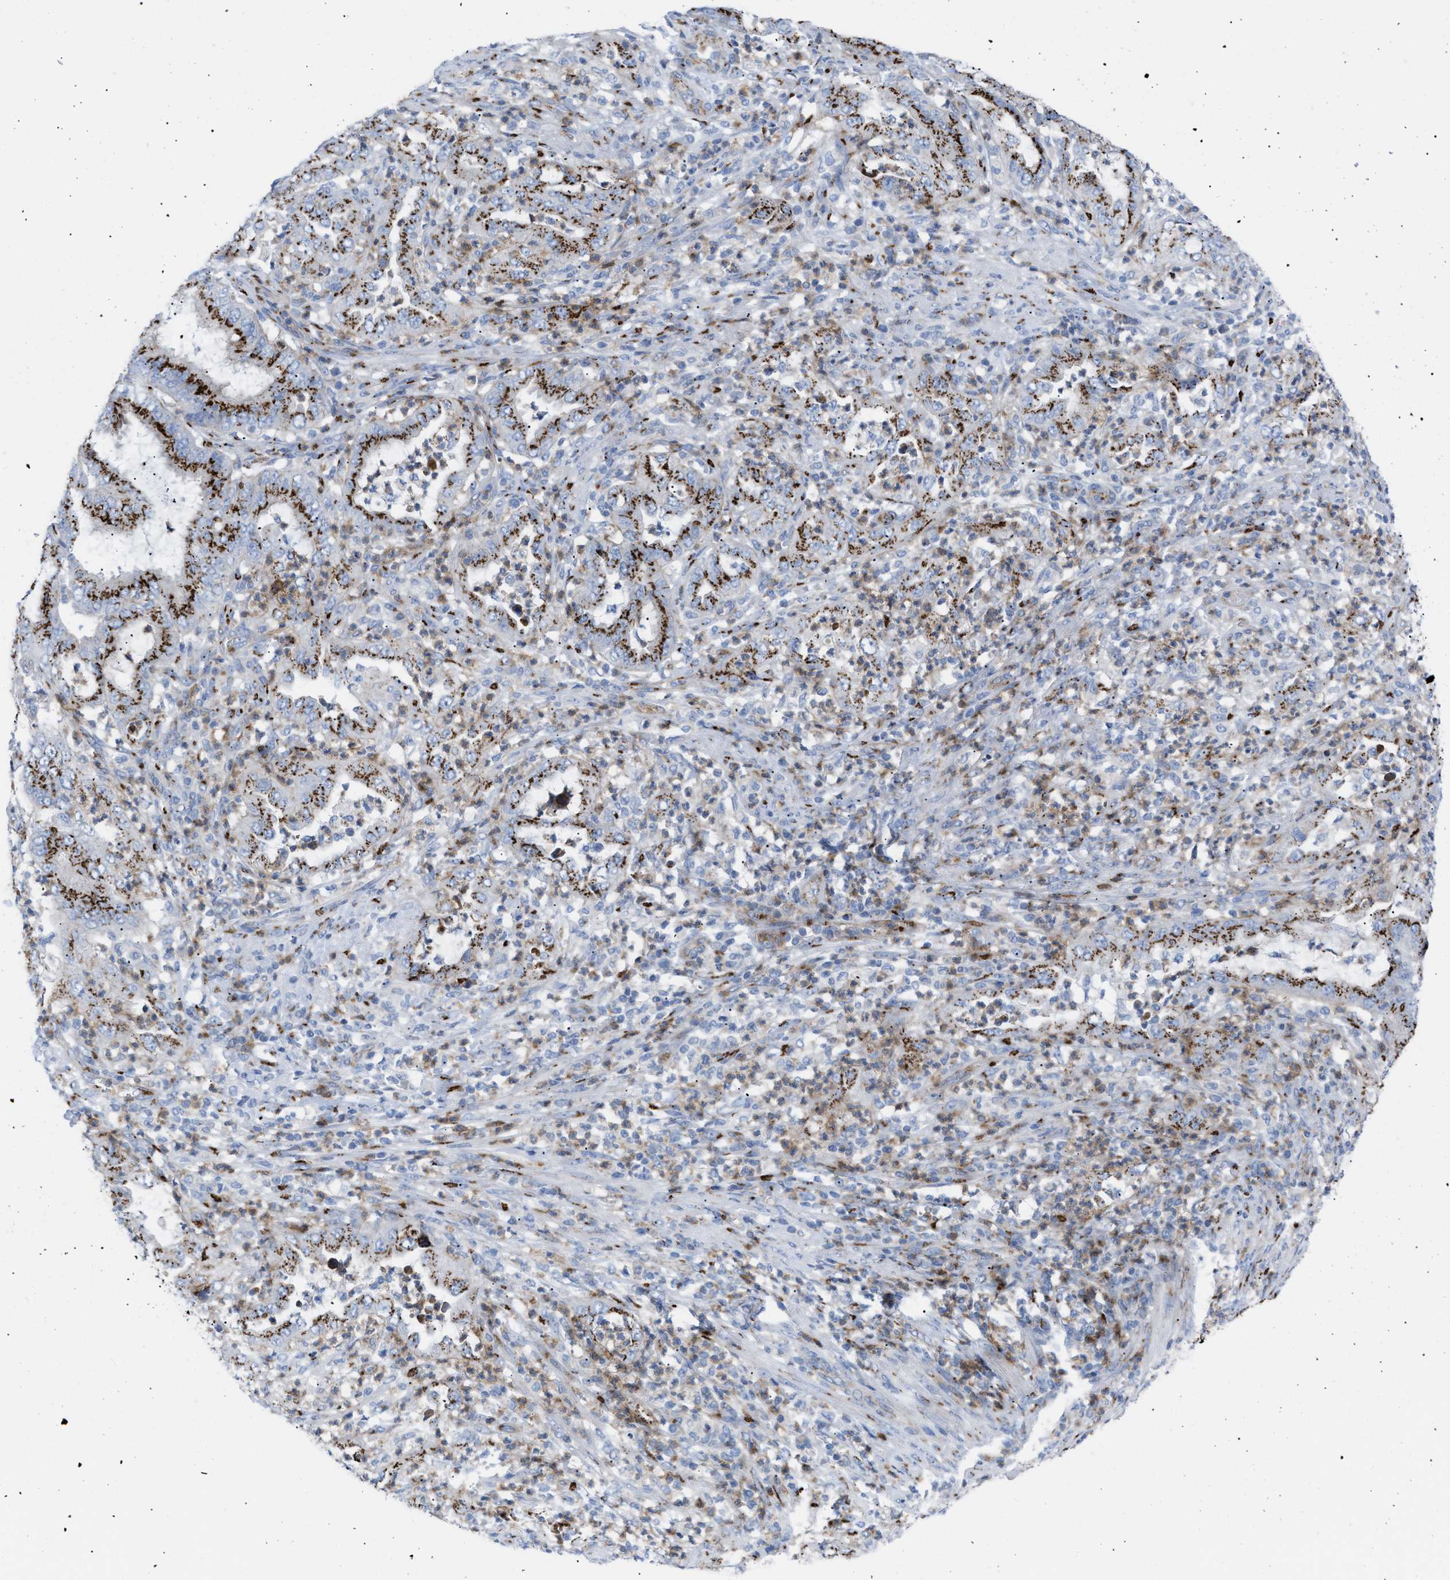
{"staining": {"intensity": "strong", "quantity": ">75%", "location": "cytoplasmic/membranous"}, "tissue": "endometrial cancer", "cell_type": "Tumor cells", "image_type": "cancer", "snomed": [{"axis": "morphology", "description": "Adenocarcinoma, NOS"}, {"axis": "topography", "description": "Endometrium"}], "caption": "DAB immunohistochemical staining of human endometrial cancer shows strong cytoplasmic/membranous protein staining in about >75% of tumor cells.", "gene": "TMEM17", "patient": {"sex": "female", "age": 70}}